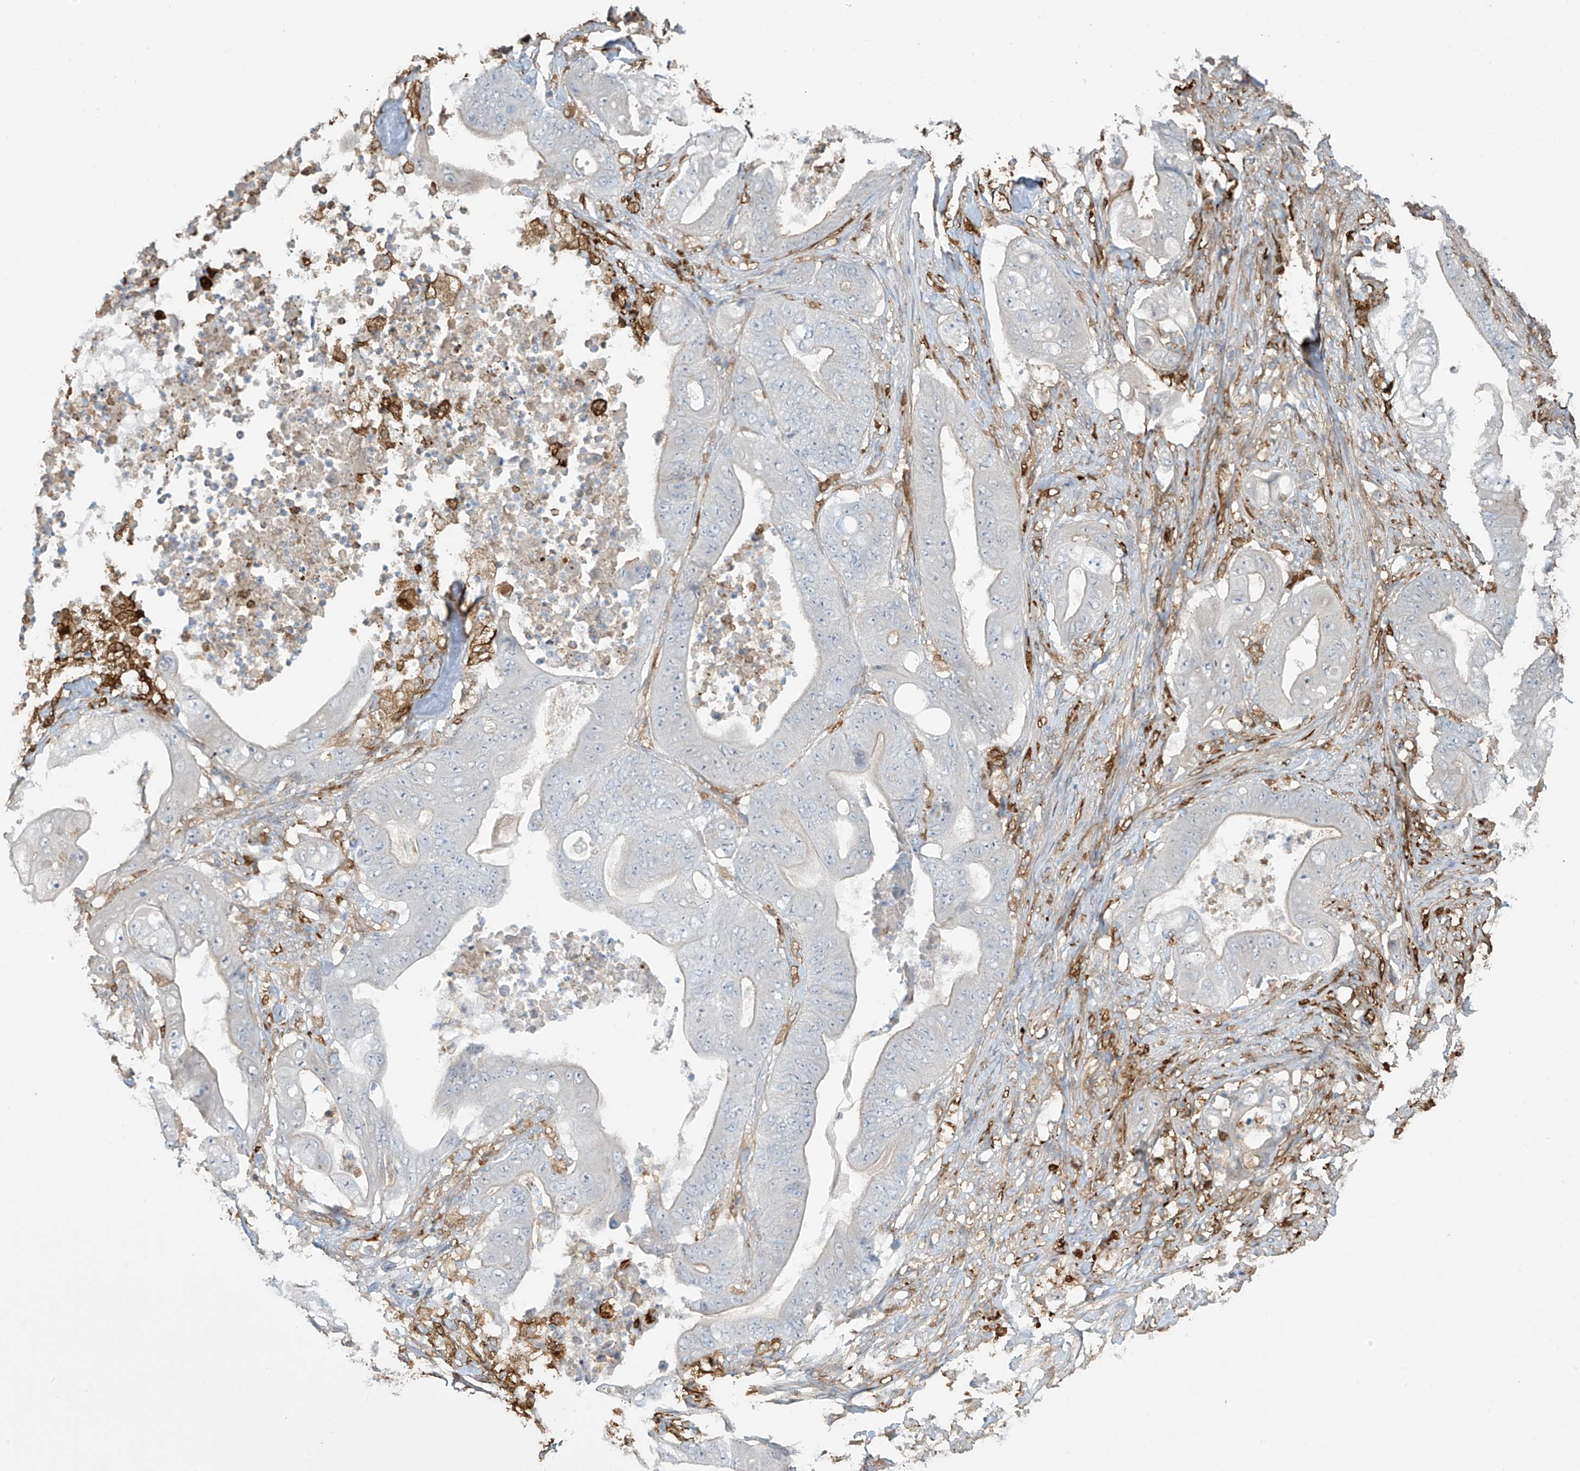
{"staining": {"intensity": "negative", "quantity": "none", "location": "none"}, "tissue": "stomach cancer", "cell_type": "Tumor cells", "image_type": "cancer", "snomed": [{"axis": "morphology", "description": "Adenocarcinoma, NOS"}, {"axis": "topography", "description": "Stomach"}], "caption": "Histopathology image shows no significant protein expression in tumor cells of adenocarcinoma (stomach).", "gene": "TAGAP", "patient": {"sex": "female", "age": 73}}